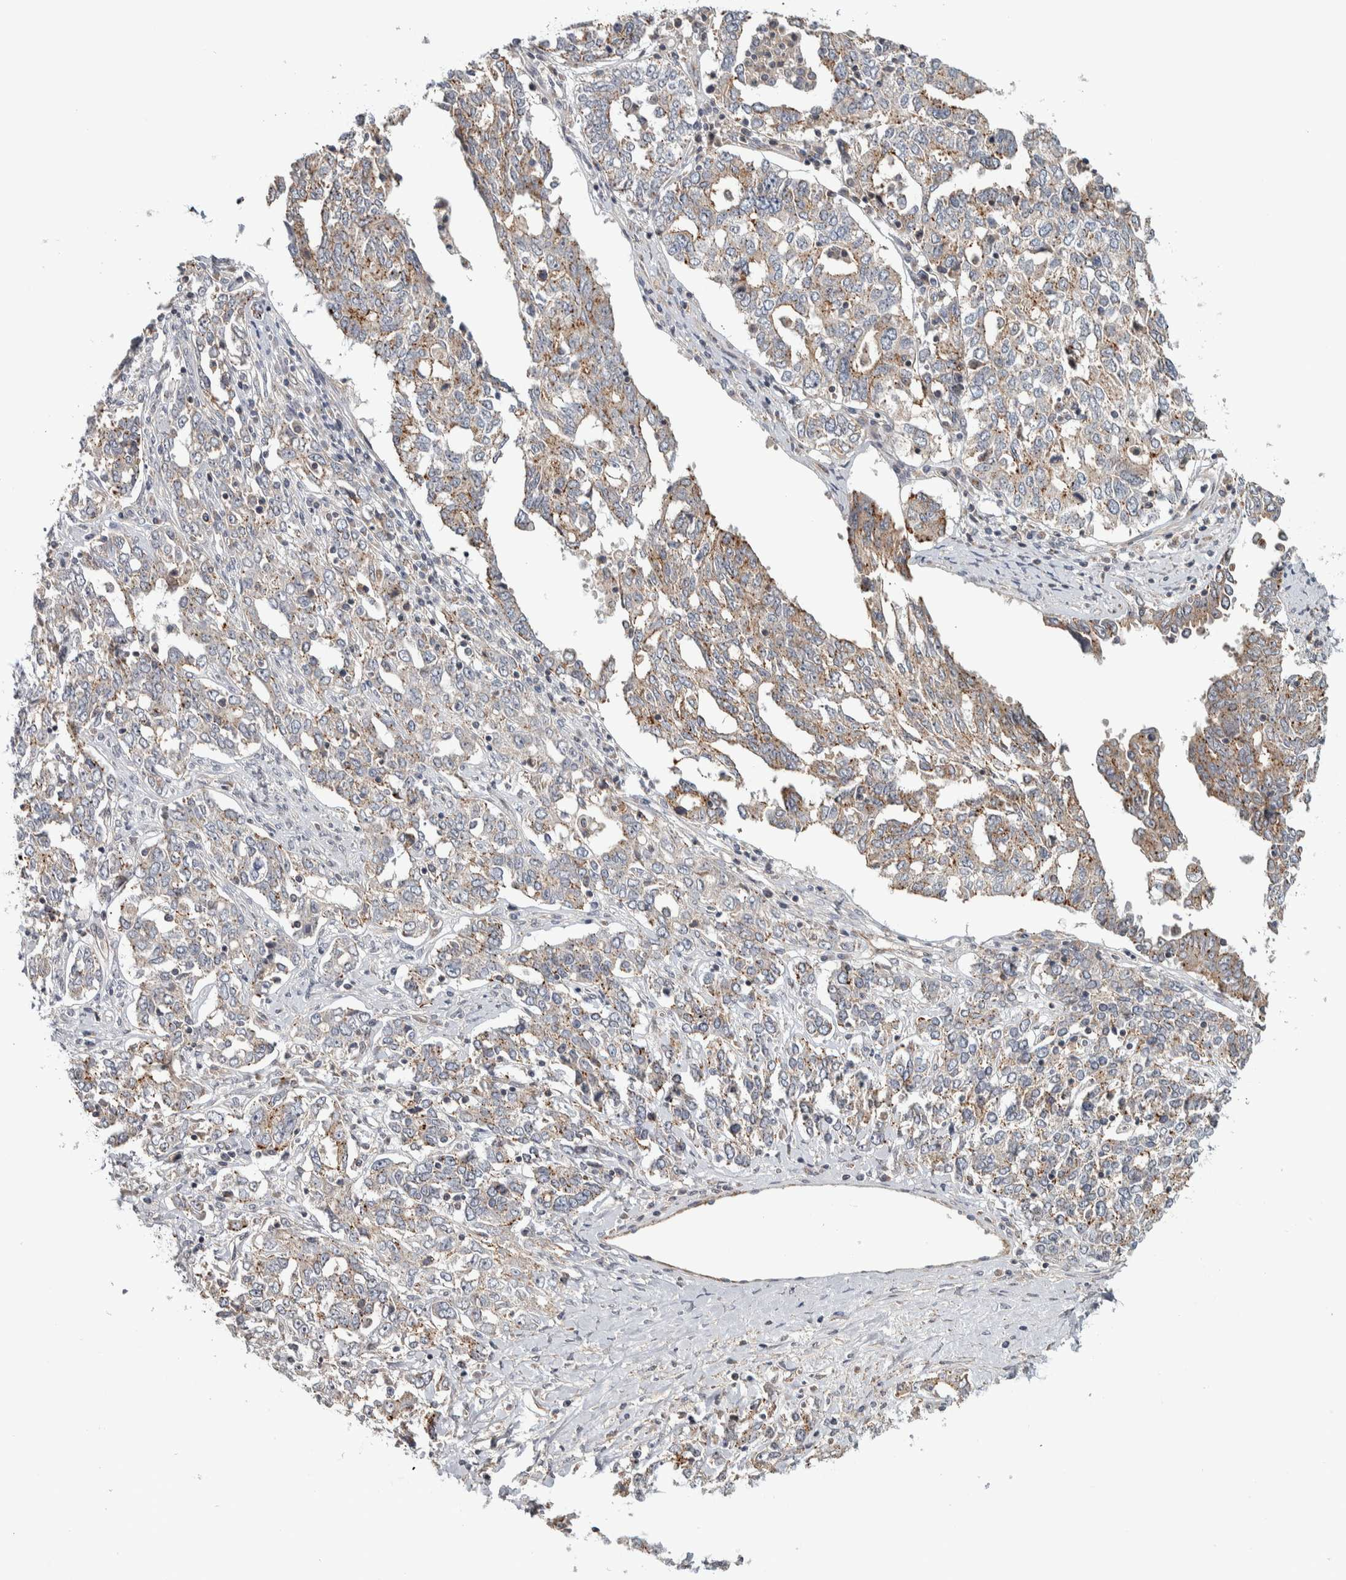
{"staining": {"intensity": "weak", "quantity": "25%-75%", "location": "cytoplasmic/membranous"}, "tissue": "ovarian cancer", "cell_type": "Tumor cells", "image_type": "cancer", "snomed": [{"axis": "morphology", "description": "Carcinoma, endometroid"}, {"axis": "topography", "description": "Ovary"}], "caption": "IHC staining of ovarian cancer (endometroid carcinoma), which displays low levels of weak cytoplasmic/membranous staining in approximately 25%-75% of tumor cells indicating weak cytoplasmic/membranous protein staining. The staining was performed using DAB (brown) for protein detection and nuclei were counterstained in hematoxylin (blue).", "gene": "CHMP4C", "patient": {"sex": "female", "age": 62}}